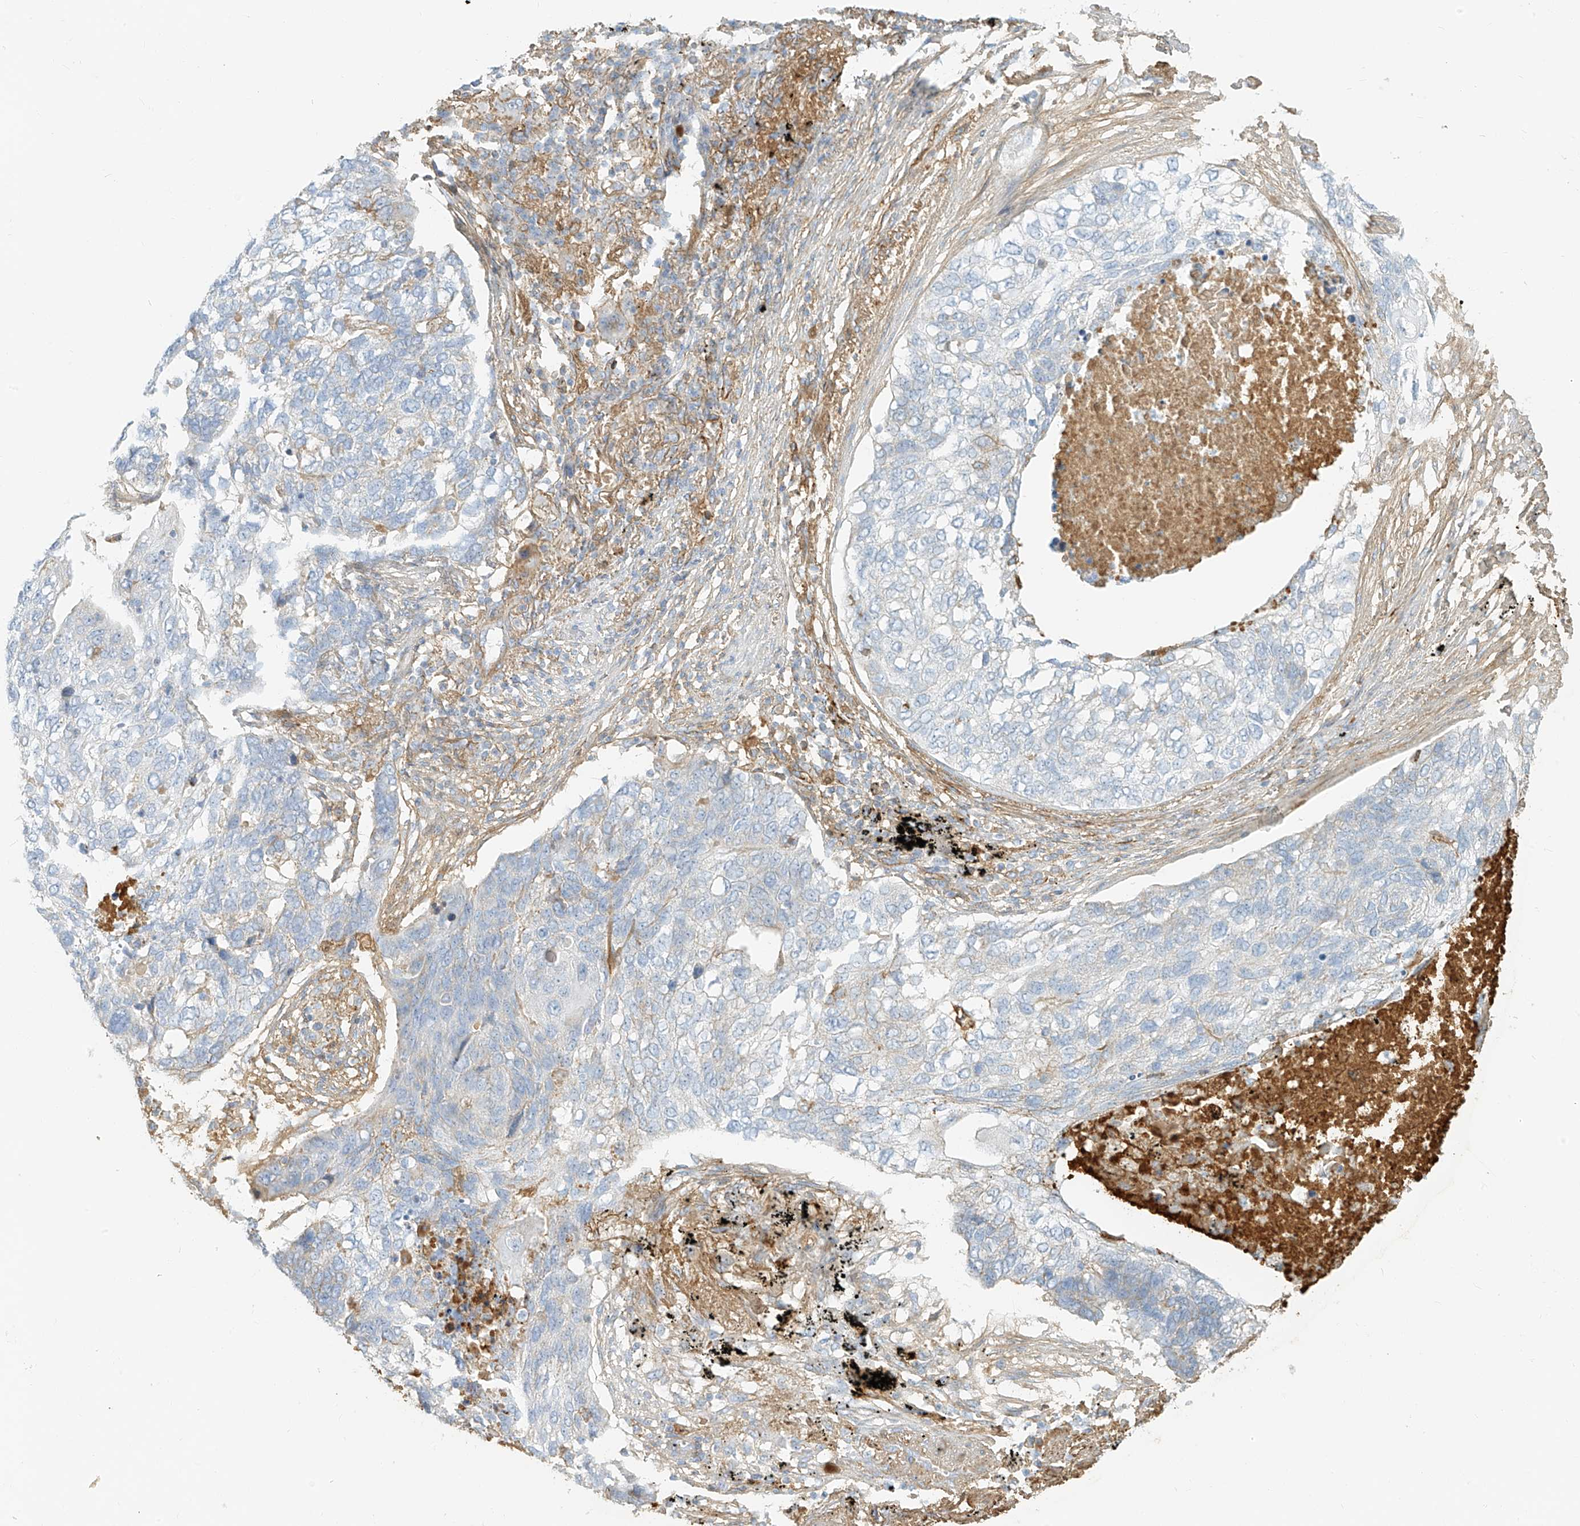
{"staining": {"intensity": "negative", "quantity": "none", "location": "none"}, "tissue": "lung cancer", "cell_type": "Tumor cells", "image_type": "cancer", "snomed": [{"axis": "morphology", "description": "Squamous cell carcinoma, NOS"}, {"axis": "topography", "description": "Lung"}], "caption": "The immunohistochemistry micrograph has no significant positivity in tumor cells of lung cancer tissue.", "gene": "OCSTAMP", "patient": {"sex": "female", "age": 63}}